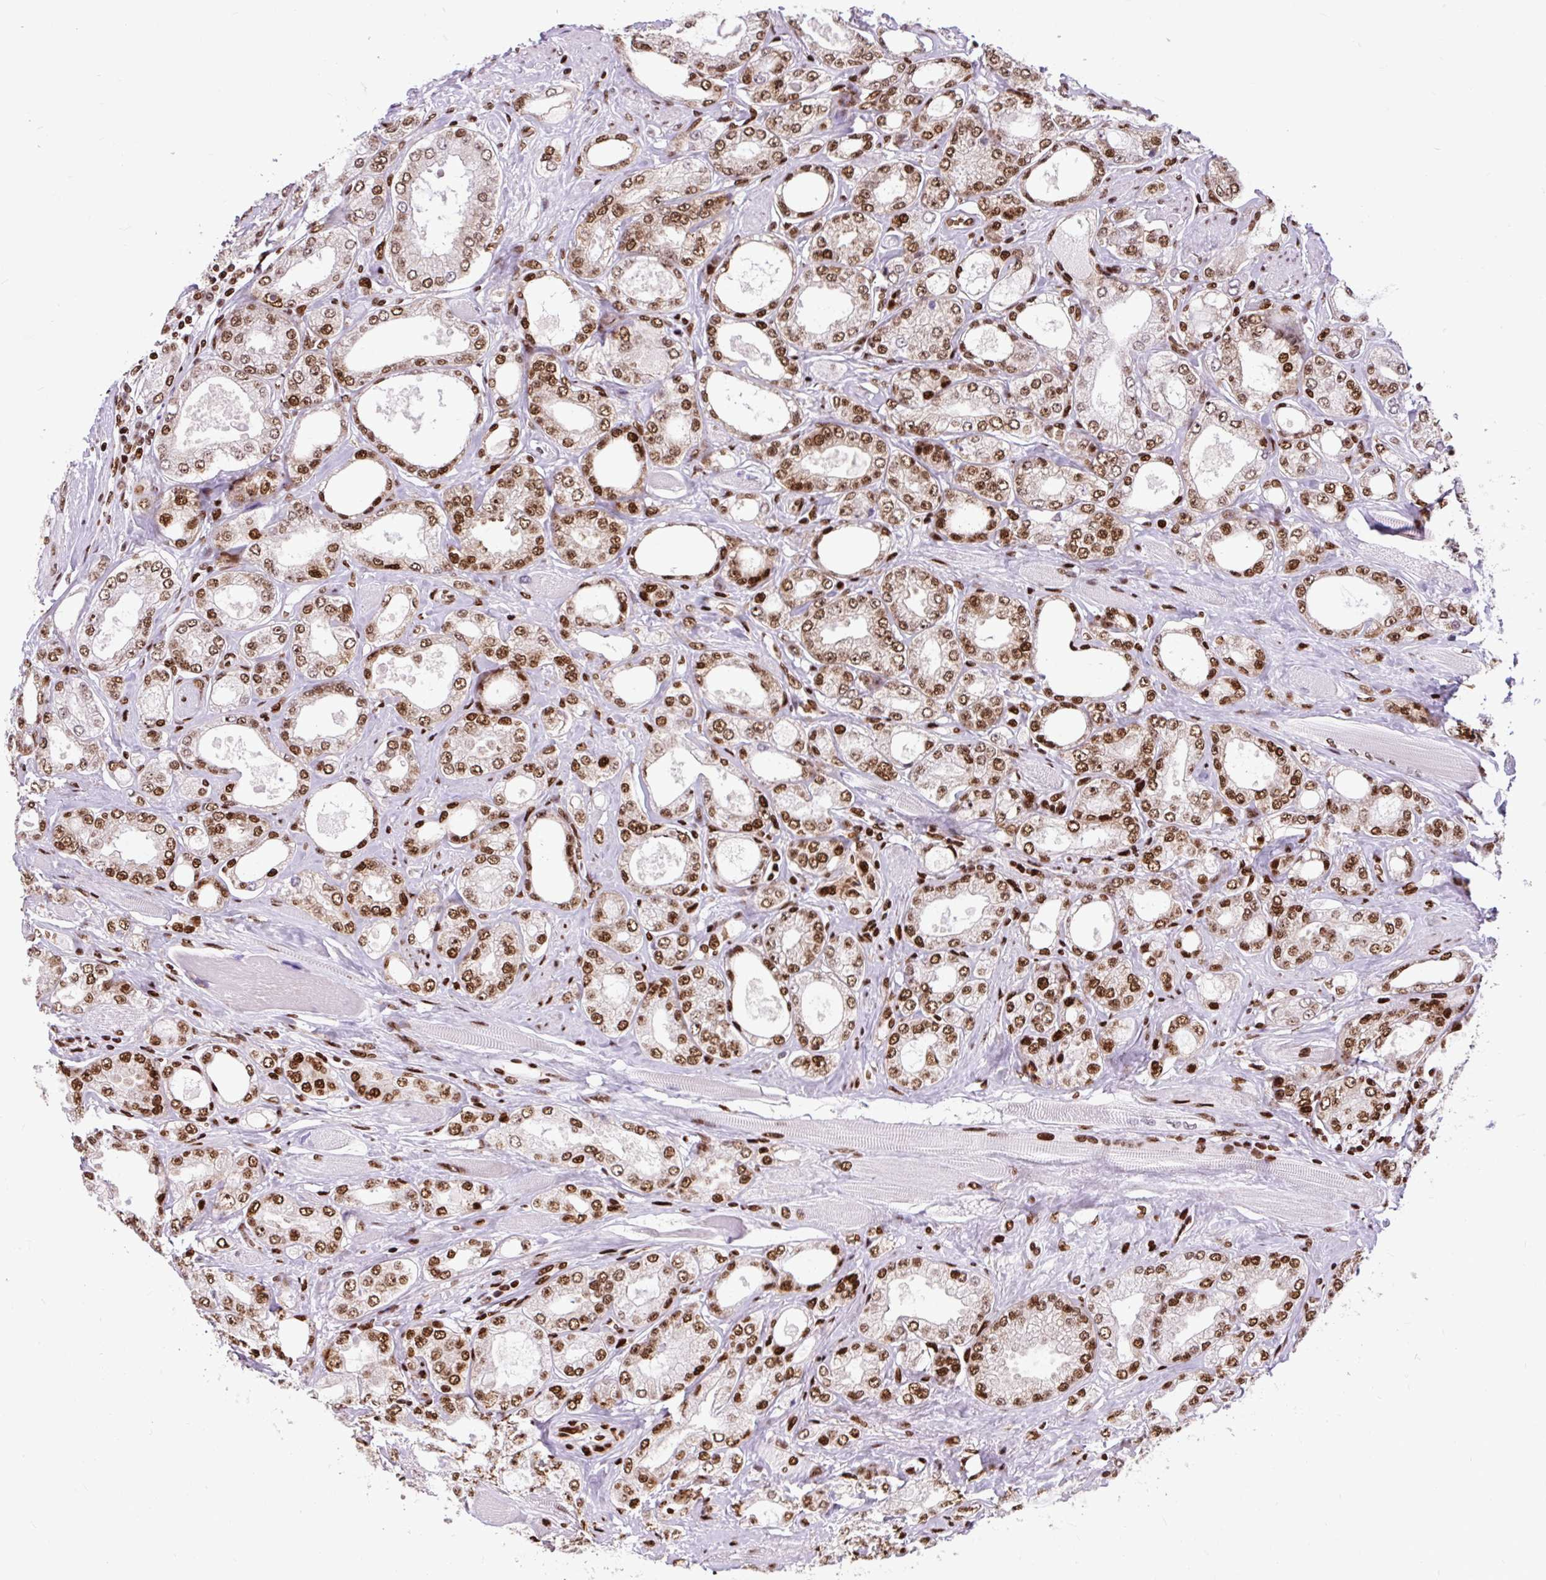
{"staining": {"intensity": "moderate", "quantity": ">75%", "location": "nuclear"}, "tissue": "prostate cancer", "cell_type": "Tumor cells", "image_type": "cancer", "snomed": [{"axis": "morphology", "description": "Adenocarcinoma, High grade"}, {"axis": "topography", "description": "Prostate"}], "caption": "A brown stain highlights moderate nuclear expression of a protein in human prostate cancer tumor cells.", "gene": "FUS", "patient": {"sex": "male", "age": 68}}